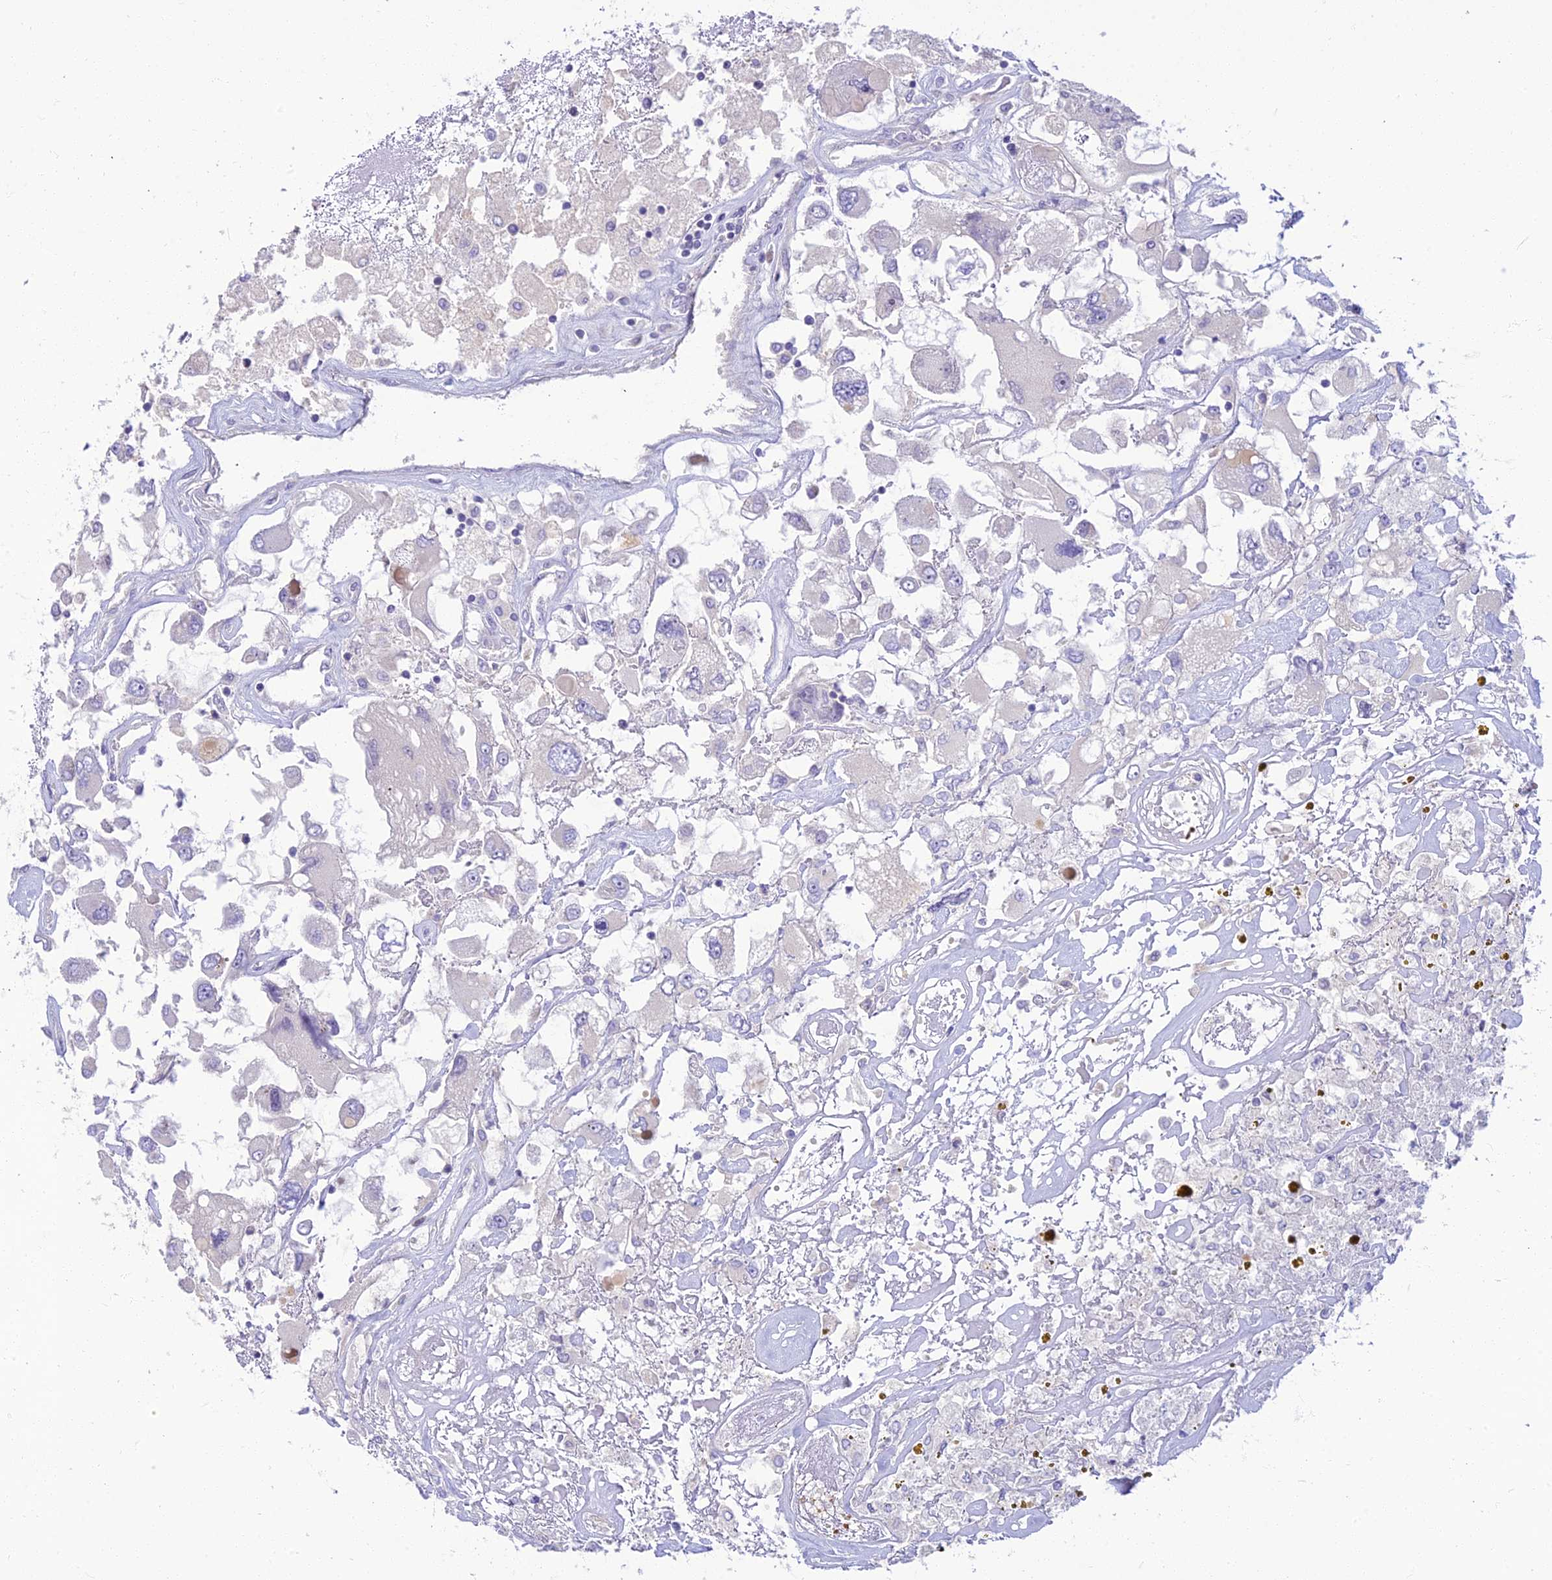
{"staining": {"intensity": "negative", "quantity": "none", "location": "none"}, "tissue": "renal cancer", "cell_type": "Tumor cells", "image_type": "cancer", "snomed": [{"axis": "morphology", "description": "Adenocarcinoma, NOS"}, {"axis": "topography", "description": "Kidney"}], "caption": "Tumor cells show no significant protein staining in renal adenocarcinoma.", "gene": "CLIP4", "patient": {"sex": "female", "age": 52}}